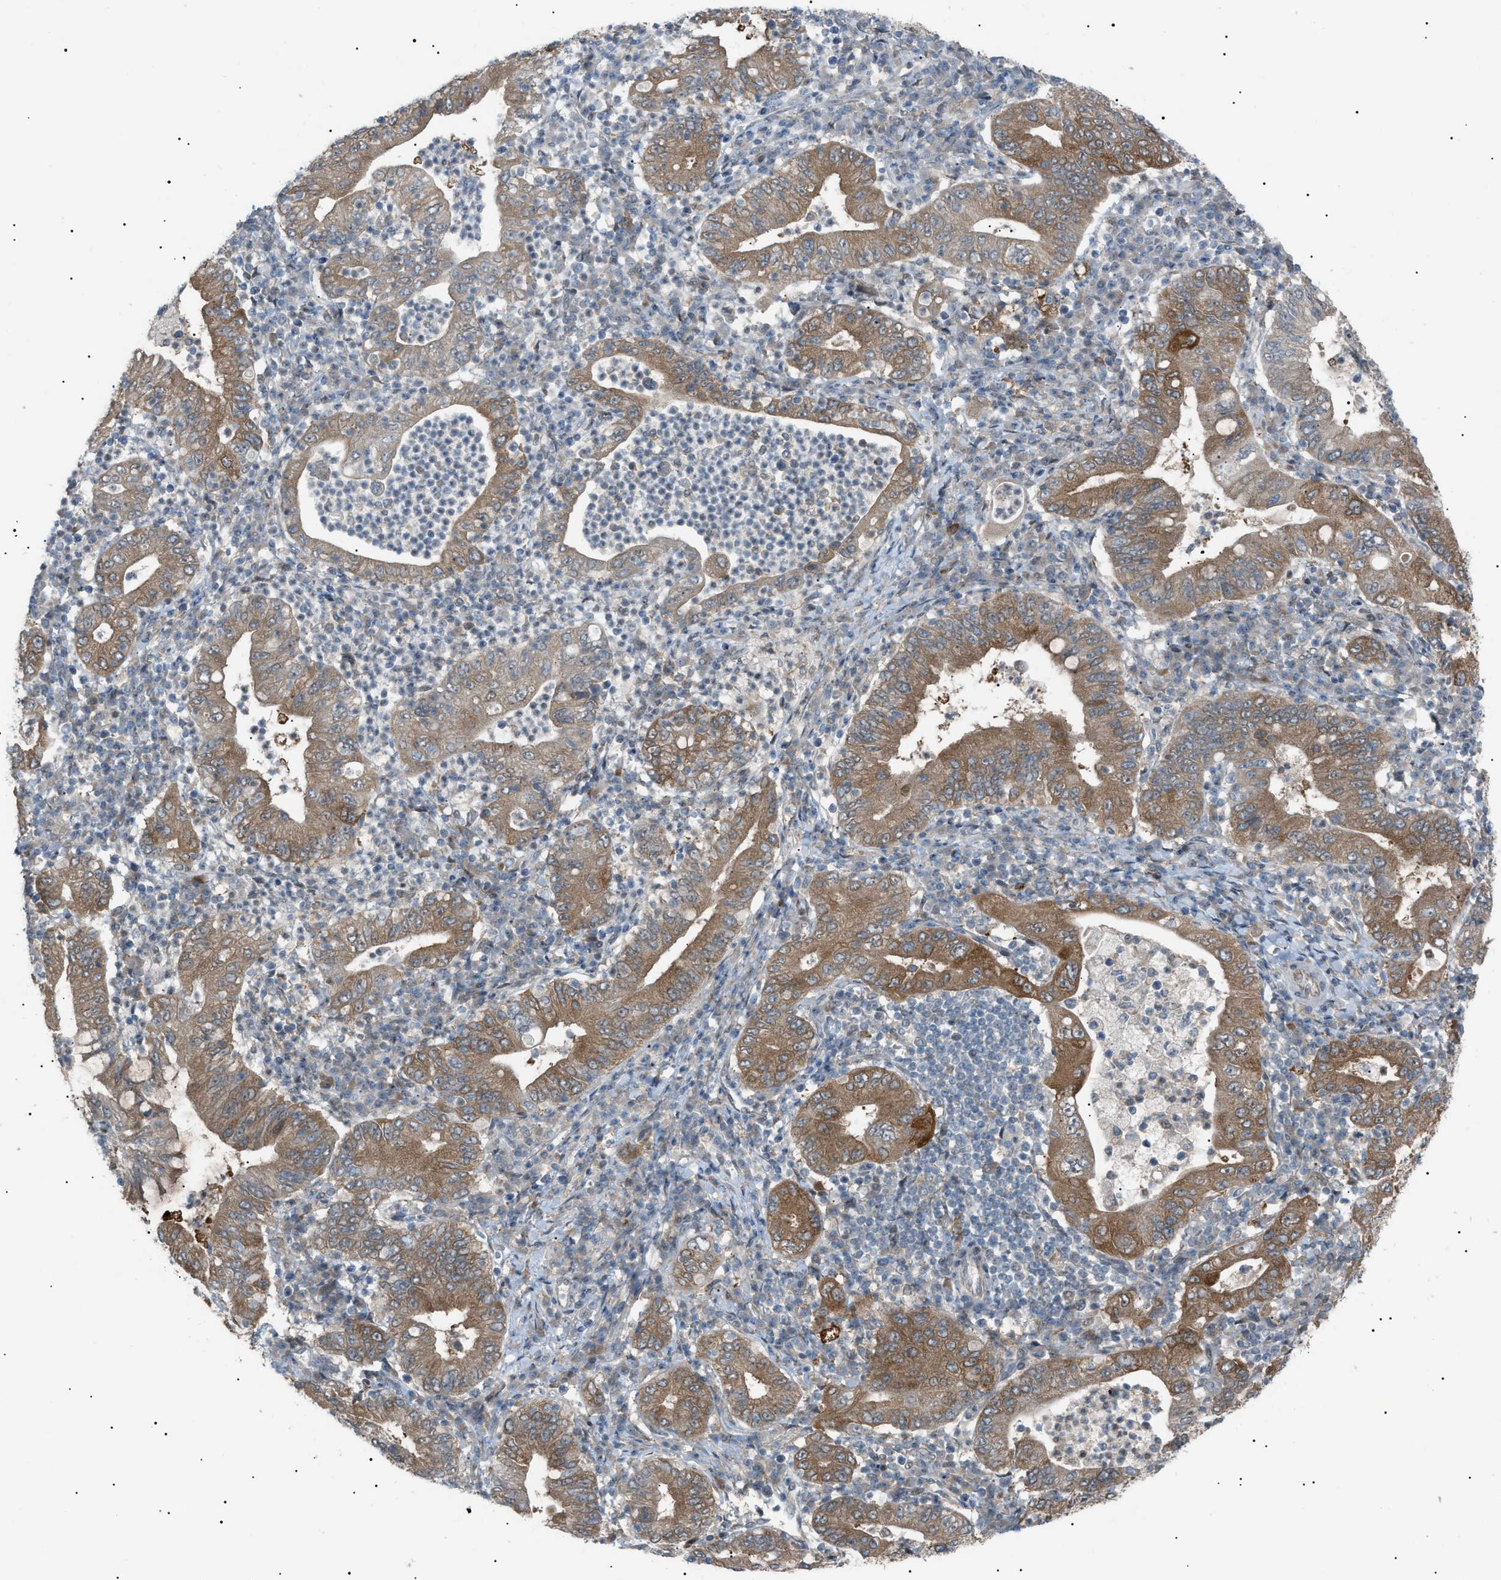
{"staining": {"intensity": "moderate", "quantity": ">75%", "location": "cytoplasmic/membranous"}, "tissue": "stomach cancer", "cell_type": "Tumor cells", "image_type": "cancer", "snomed": [{"axis": "morphology", "description": "Normal tissue, NOS"}, {"axis": "morphology", "description": "Adenocarcinoma, NOS"}, {"axis": "topography", "description": "Esophagus"}, {"axis": "topography", "description": "Stomach, upper"}, {"axis": "topography", "description": "Peripheral nerve tissue"}], "caption": "Immunohistochemistry (DAB (3,3'-diaminobenzidine)) staining of stomach cancer (adenocarcinoma) displays moderate cytoplasmic/membranous protein staining in approximately >75% of tumor cells. Nuclei are stained in blue.", "gene": "LPIN2", "patient": {"sex": "male", "age": 62}}